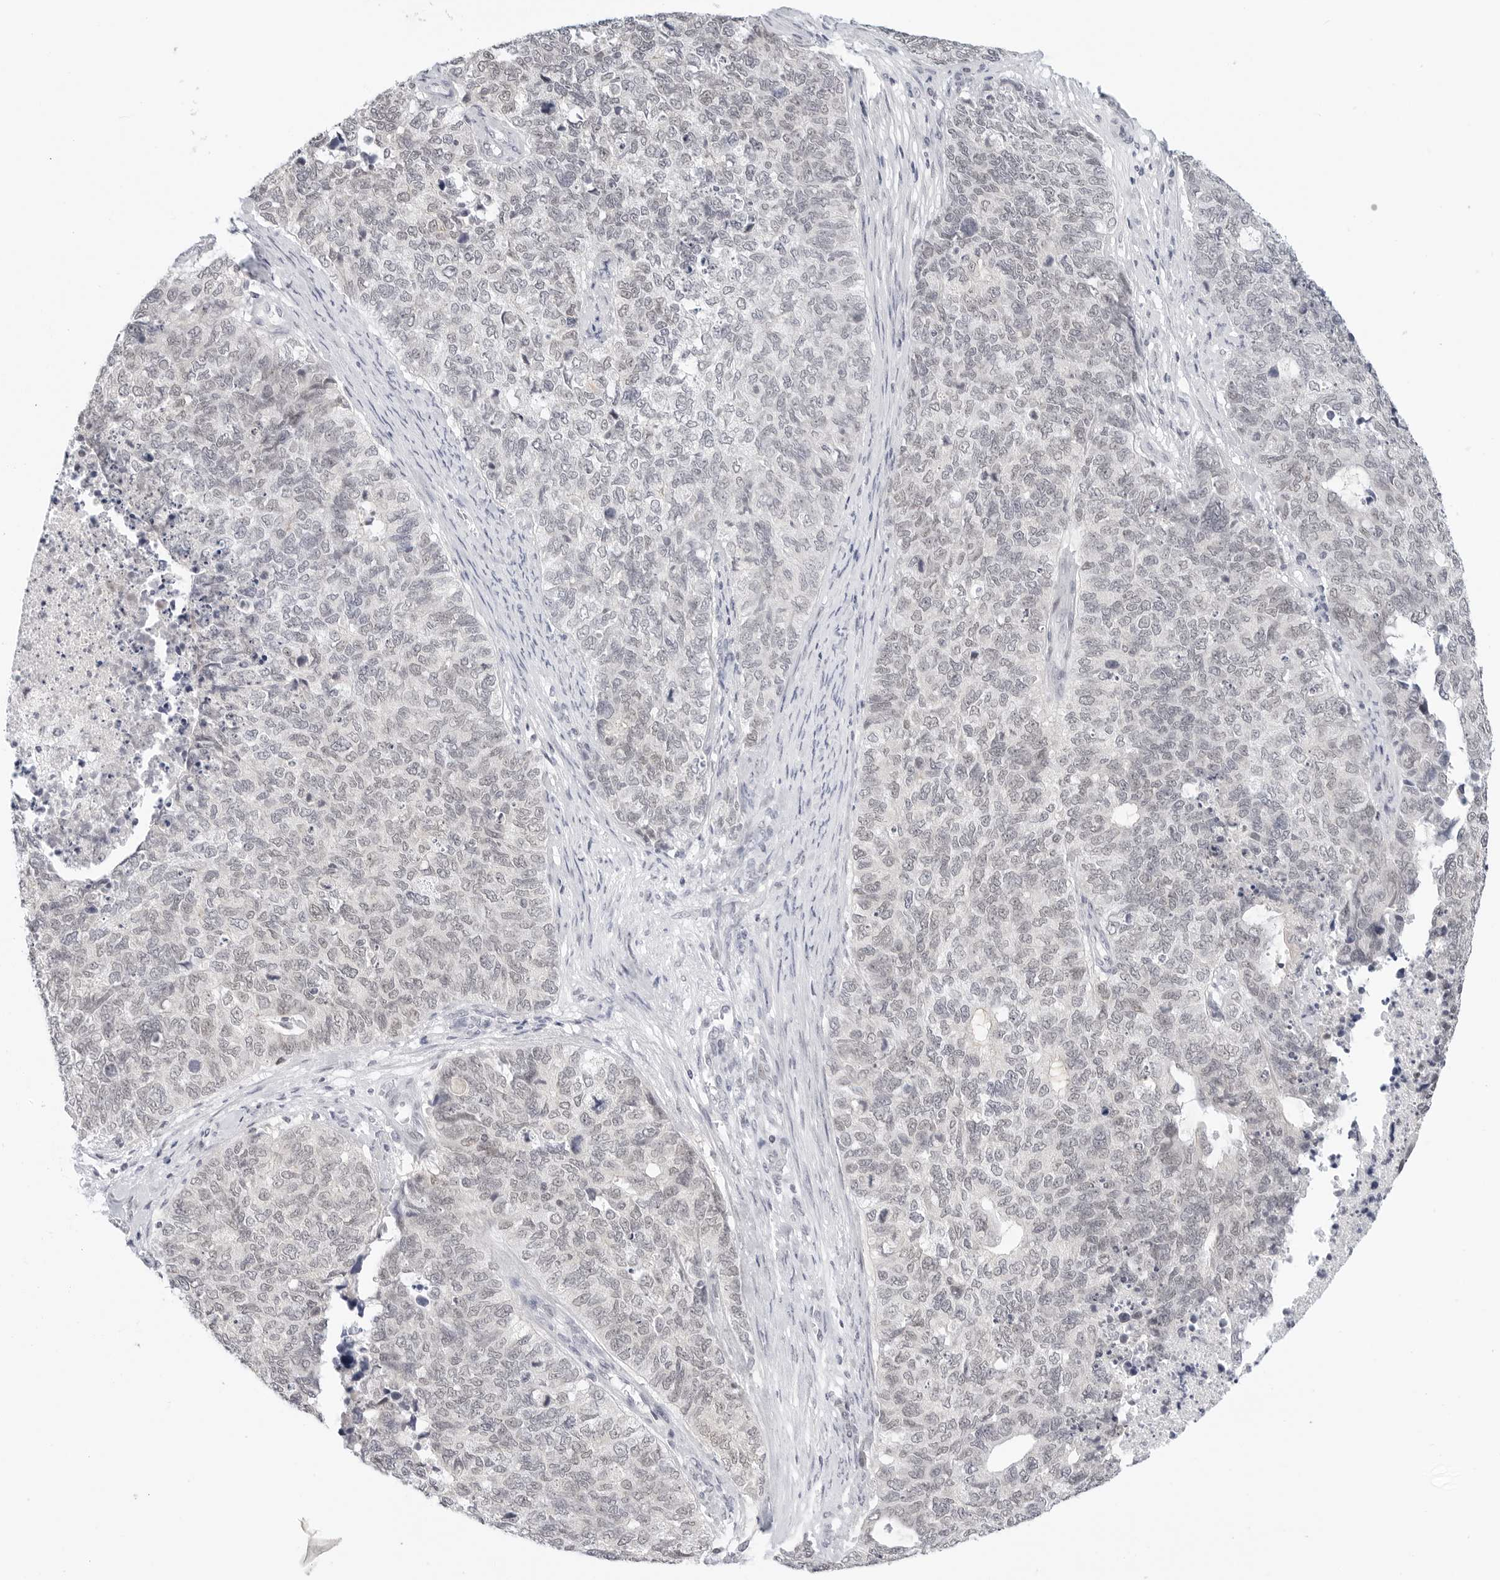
{"staining": {"intensity": "negative", "quantity": "none", "location": "none"}, "tissue": "cervical cancer", "cell_type": "Tumor cells", "image_type": "cancer", "snomed": [{"axis": "morphology", "description": "Squamous cell carcinoma, NOS"}, {"axis": "topography", "description": "Cervix"}], "caption": "Cervical squamous cell carcinoma was stained to show a protein in brown. There is no significant positivity in tumor cells.", "gene": "TSEN2", "patient": {"sex": "female", "age": 63}}